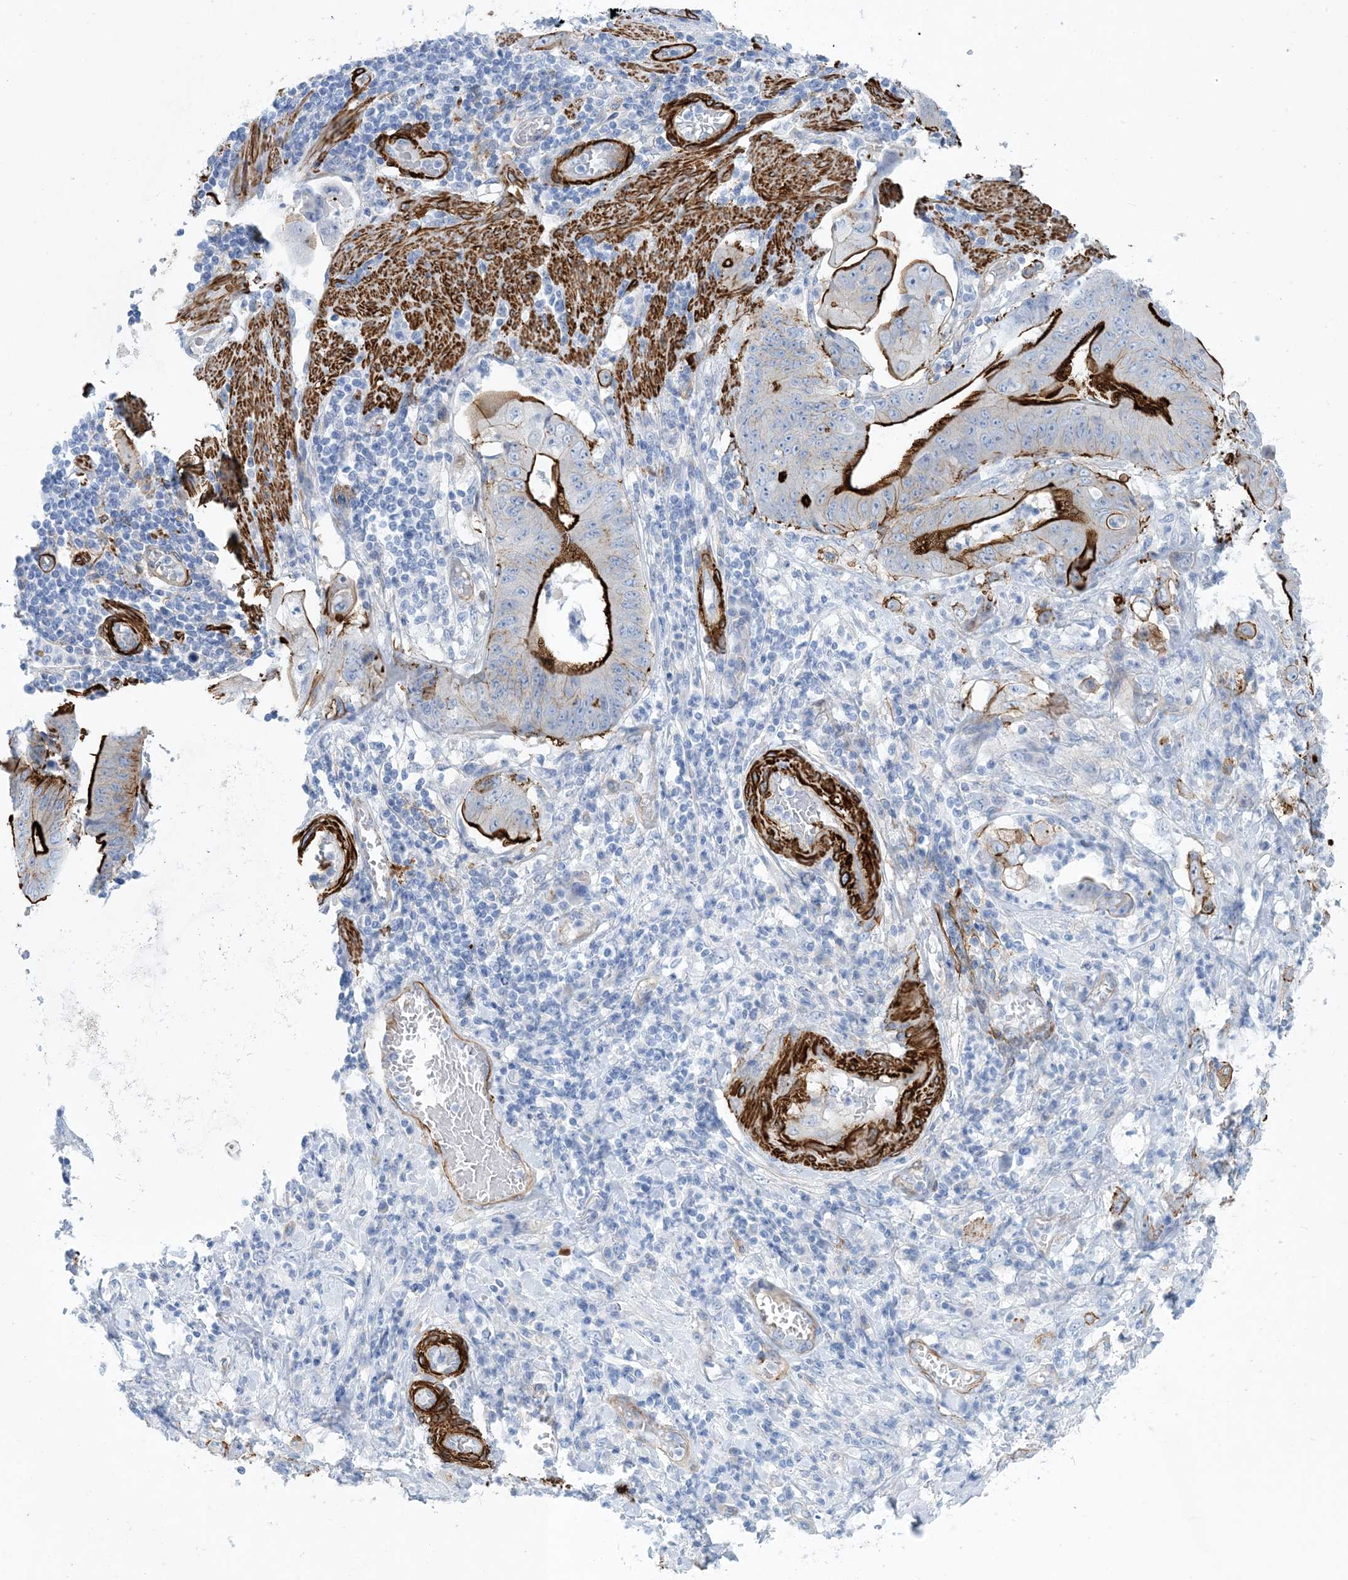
{"staining": {"intensity": "strong", "quantity": "25%-75%", "location": "cytoplasmic/membranous"}, "tissue": "stomach cancer", "cell_type": "Tumor cells", "image_type": "cancer", "snomed": [{"axis": "morphology", "description": "Adenocarcinoma, NOS"}, {"axis": "topography", "description": "Stomach"}], "caption": "Stomach adenocarcinoma stained with a brown dye shows strong cytoplasmic/membranous positive positivity in approximately 25%-75% of tumor cells.", "gene": "SHANK1", "patient": {"sex": "female", "age": 73}}